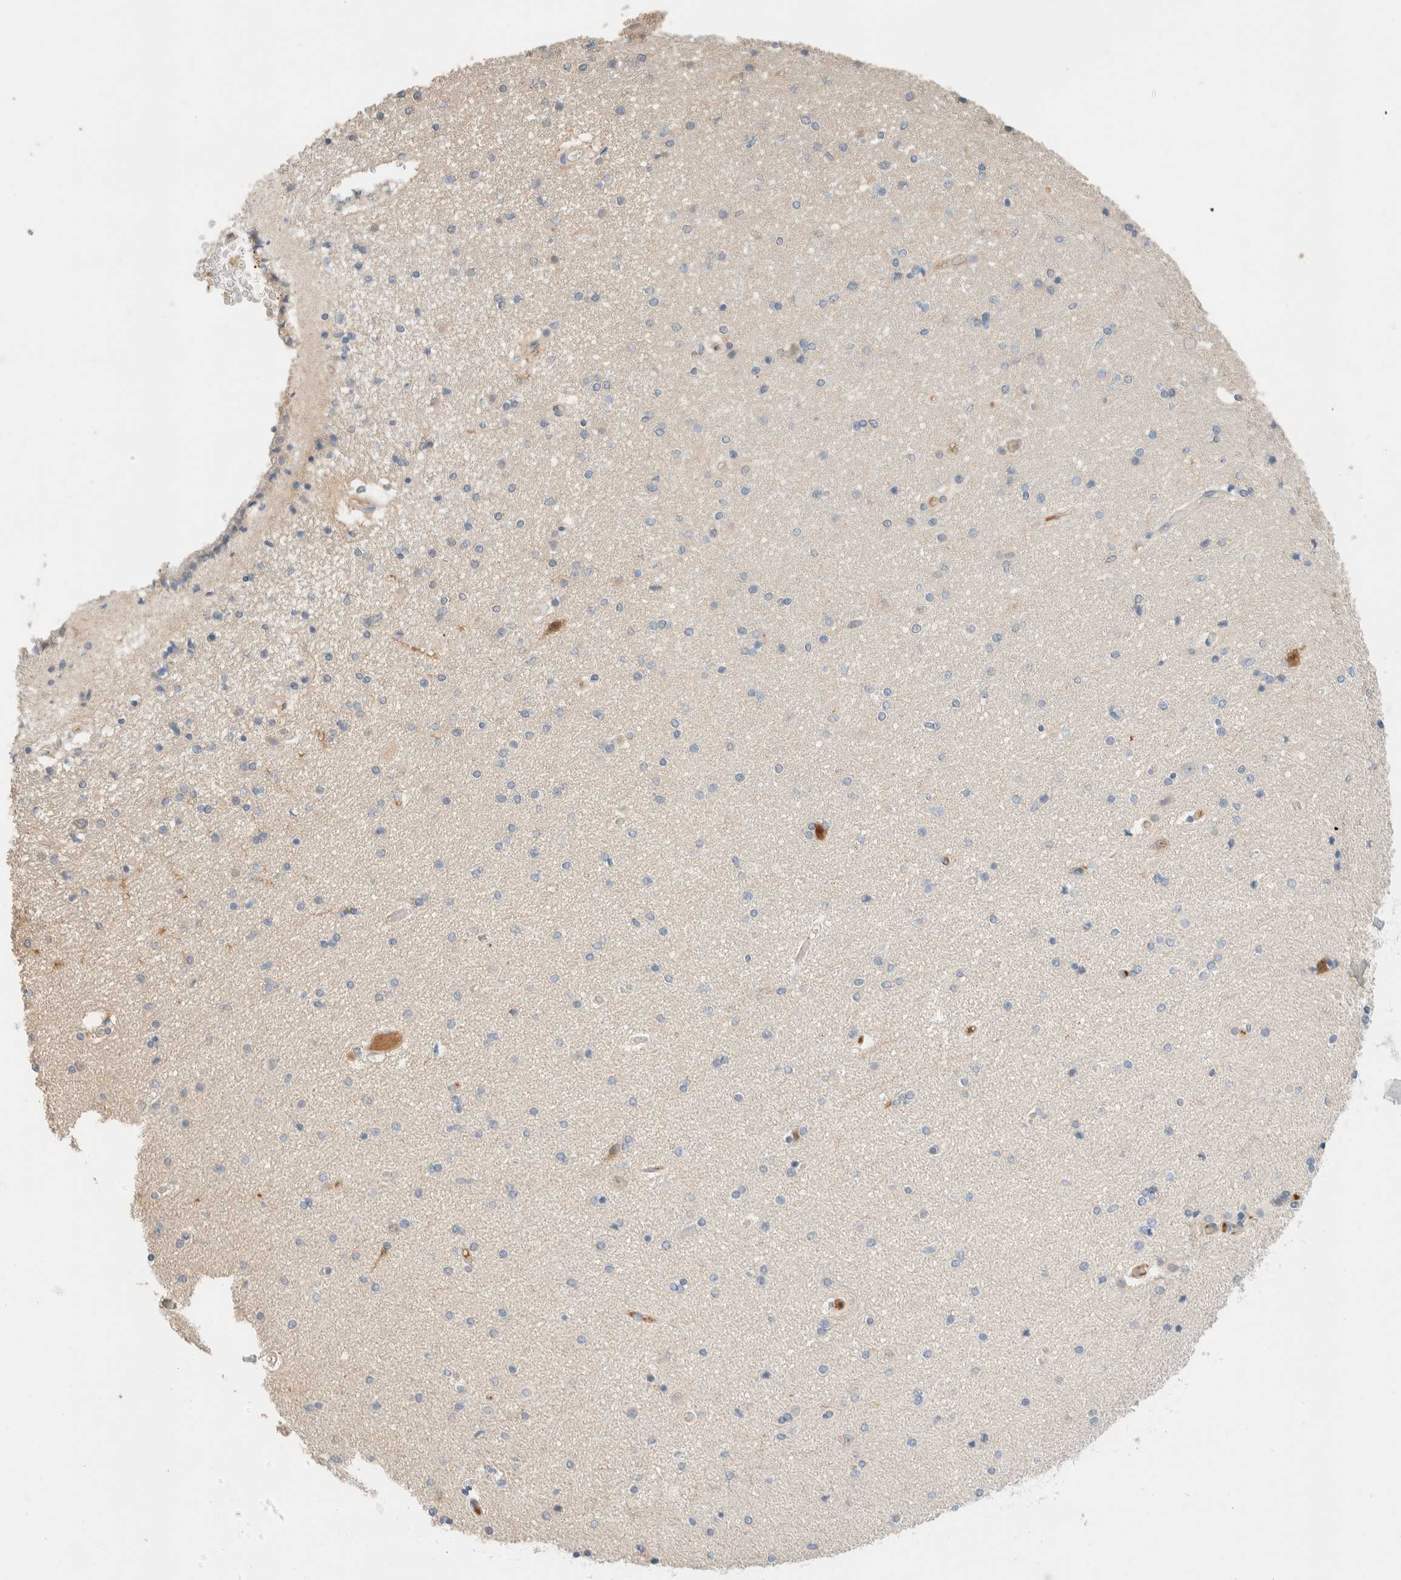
{"staining": {"intensity": "negative", "quantity": "none", "location": "none"}, "tissue": "hippocampus", "cell_type": "Glial cells", "image_type": "normal", "snomed": [{"axis": "morphology", "description": "Normal tissue, NOS"}, {"axis": "topography", "description": "Hippocampus"}], "caption": "The photomicrograph demonstrates no significant staining in glial cells of hippocampus. Nuclei are stained in blue.", "gene": "SETD4", "patient": {"sex": "female", "age": 54}}